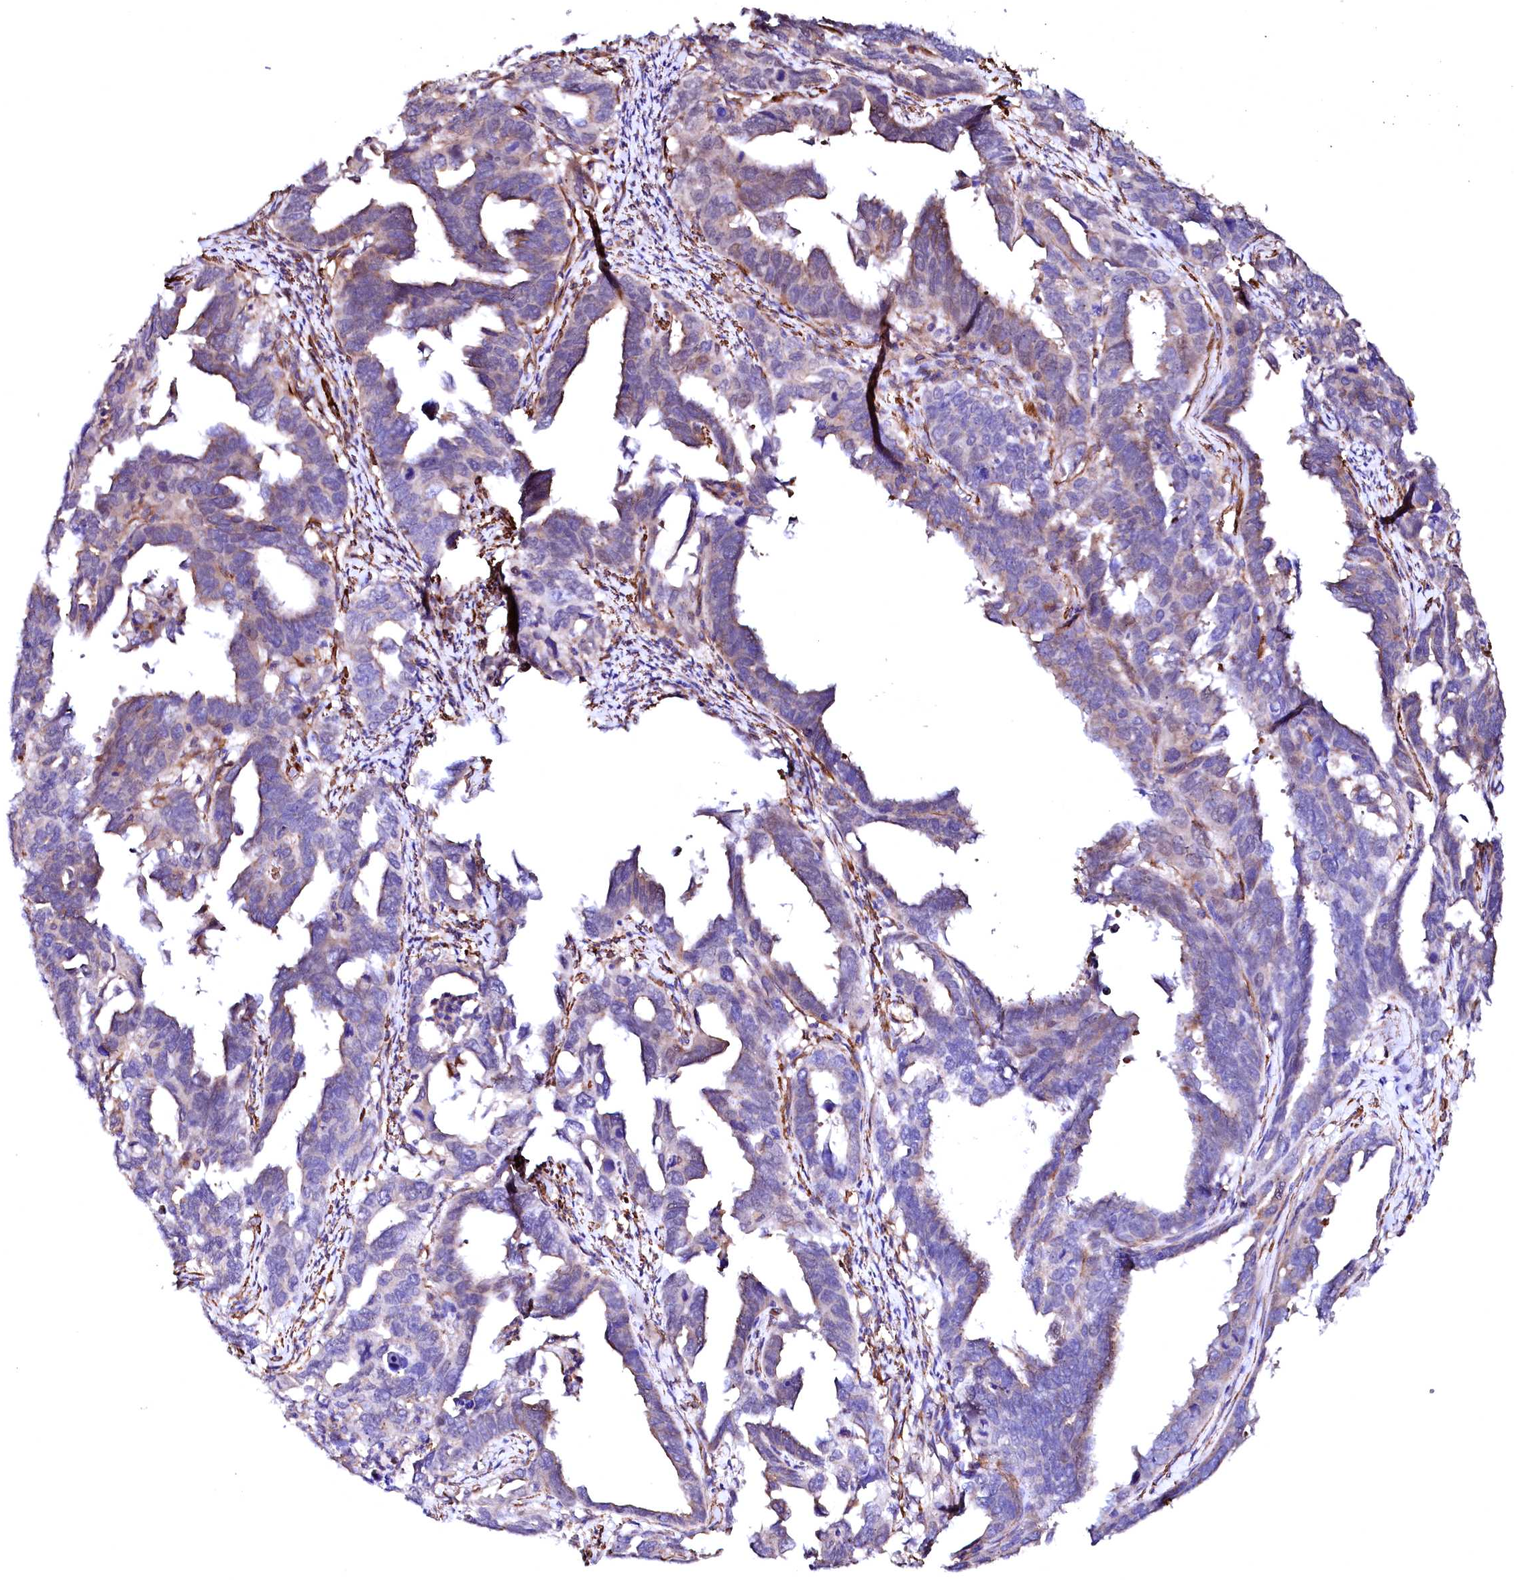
{"staining": {"intensity": "weak", "quantity": "<25%", "location": "cytoplasmic/membranous"}, "tissue": "endometrial cancer", "cell_type": "Tumor cells", "image_type": "cancer", "snomed": [{"axis": "morphology", "description": "Adenocarcinoma, NOS"}, {"axis": "topography", "description": "Endometrium"}], "caption": "The histopathology image displays no significant positivity in tumor cells of endometrial adenocarcinoma.", "gene": "GPR176", "patient": {"sex": "female", "age": 65}}